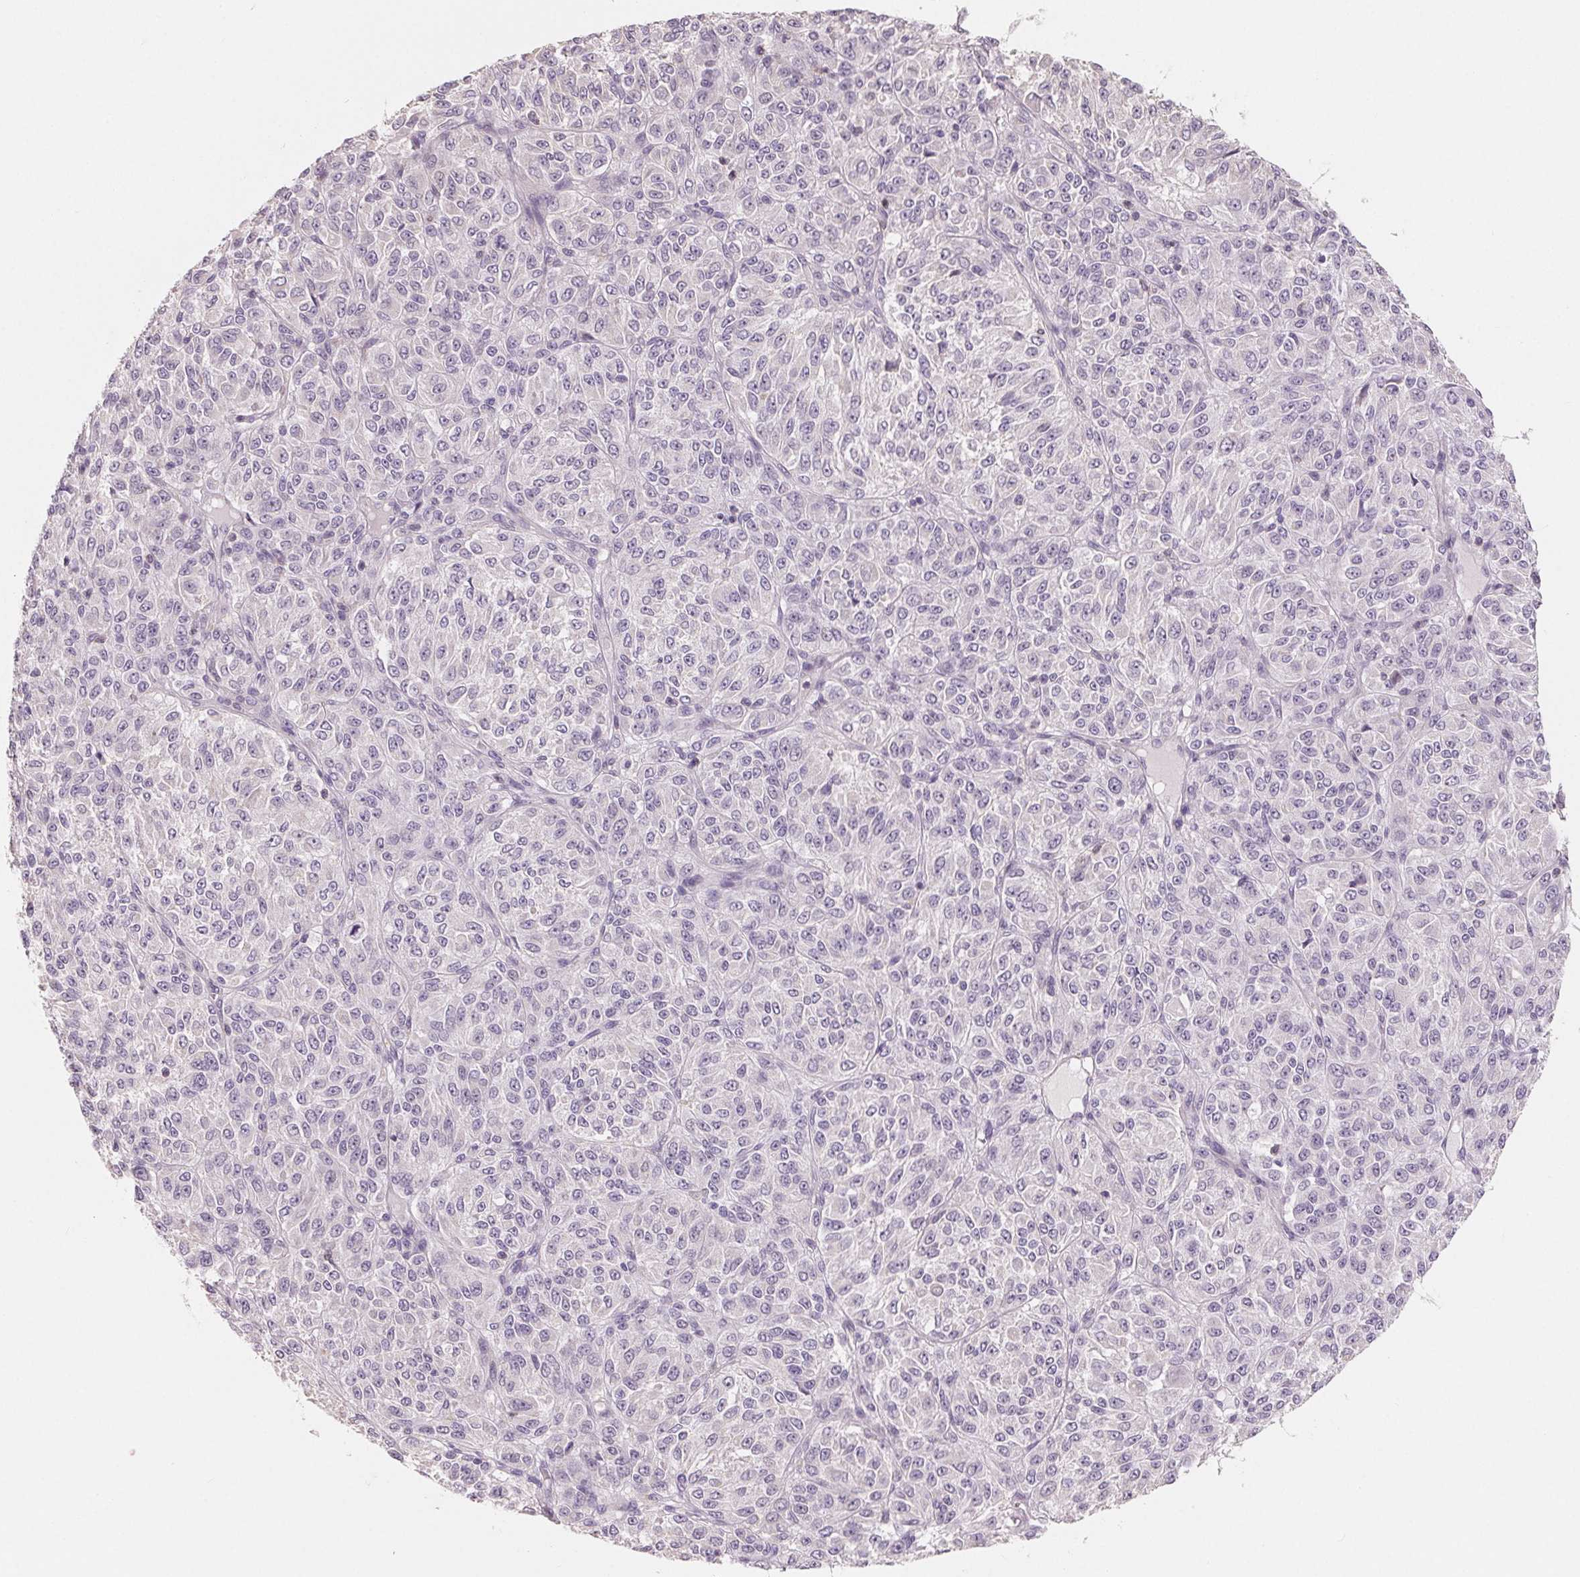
{"staining": {"intensity": "negative", "quantity": "none", "location": "none"}, "tissue": "melanoma", "cell_type": "Tumor cells", "image_type": "cancer", "snomed": [{"axis": "morphology", "description": "Malignant melanoma, Metastatic site"}, {"axis": "topography", "description": "Brain"}], "caption": "DAB (3,3'-diaminobenzidine) immunohistochemical staining of human malignant melanoma (metastatic site) reveals no significant positivity in tumor cells.", "gene": "VTCN1", "patient": {"sex": "female", "age": 56}}